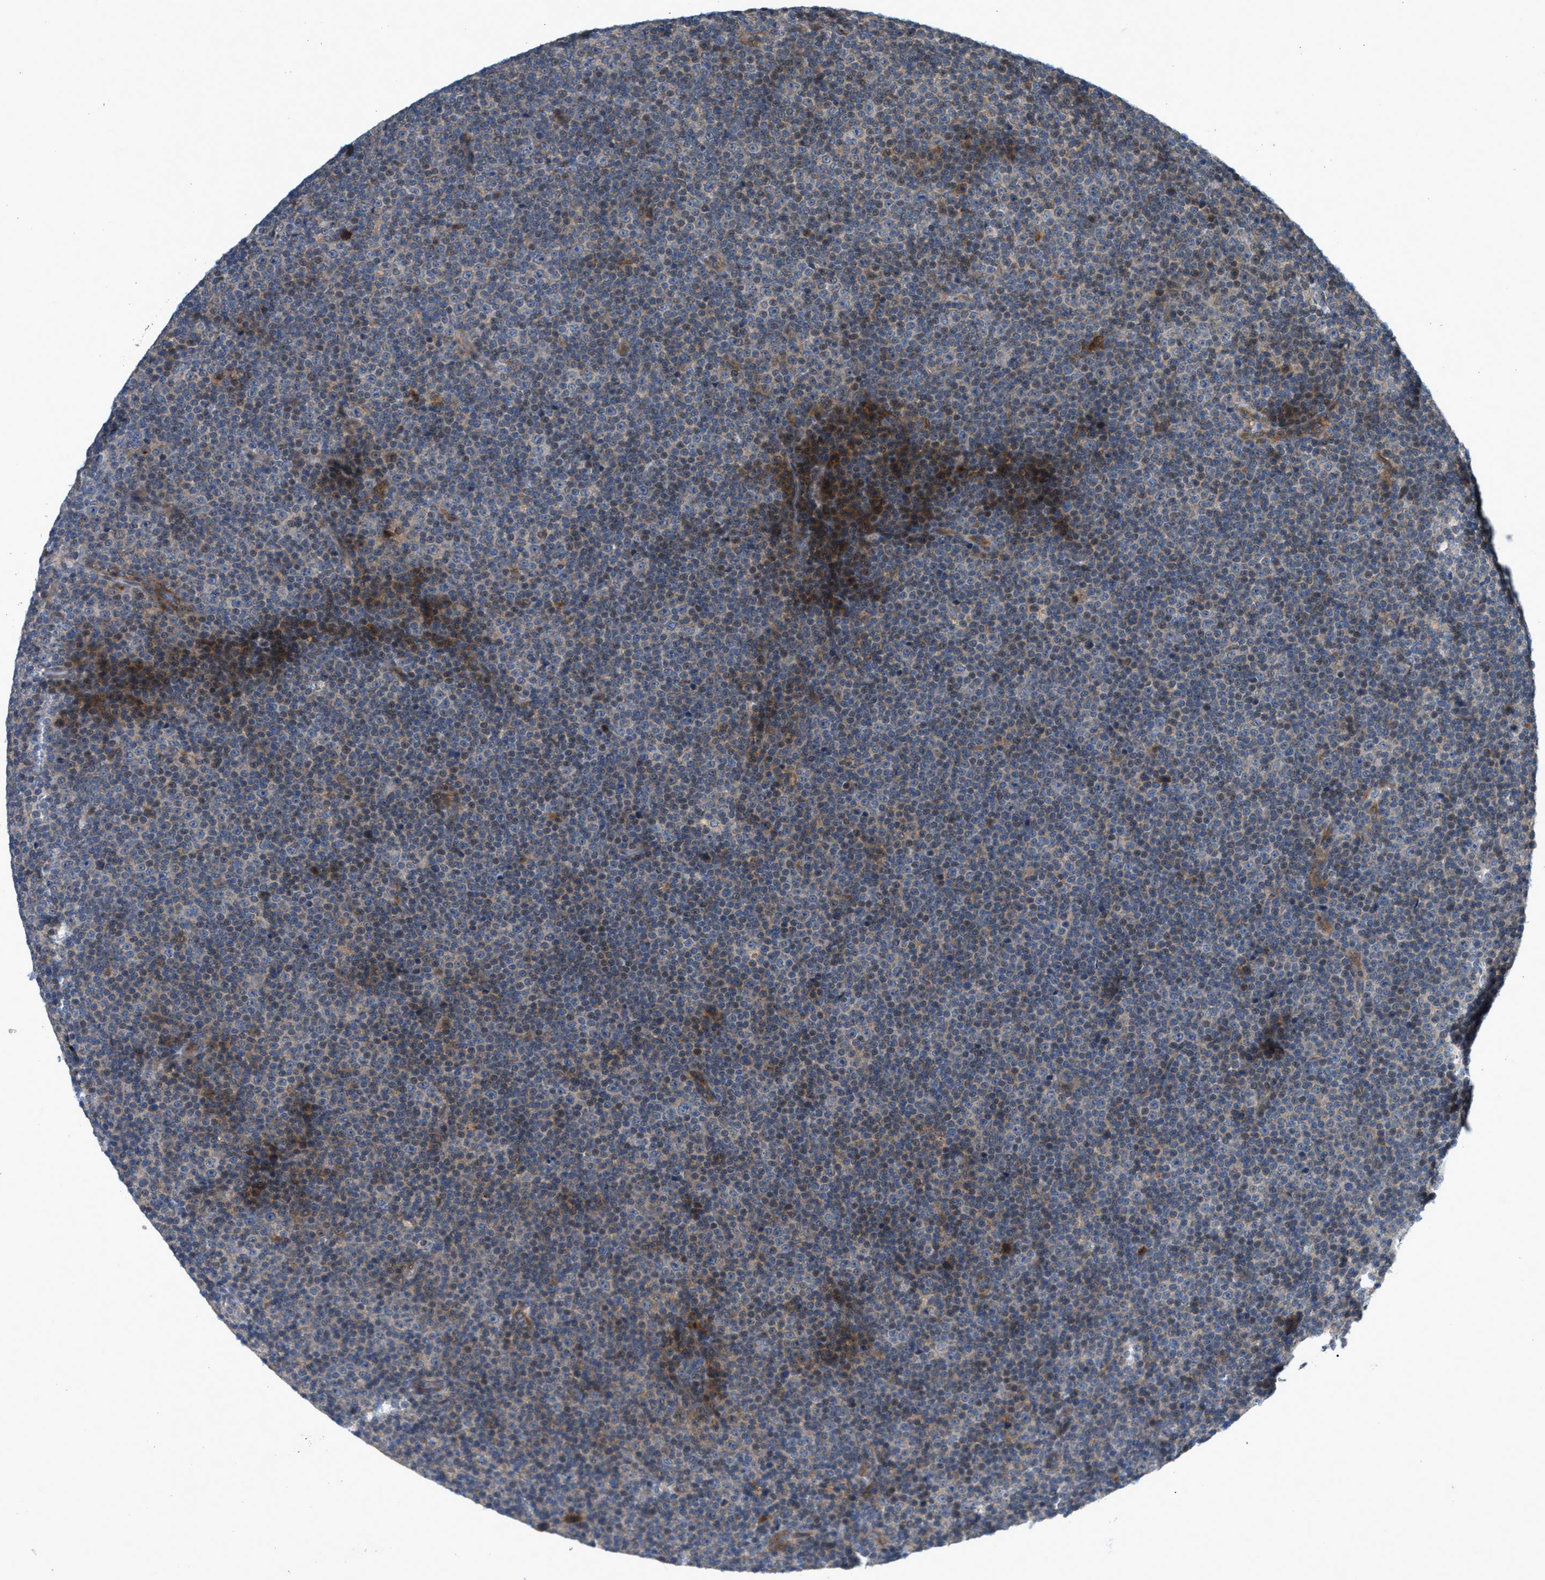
{"staining": {"intensity": "moderate", "quantity": "<25%", "location": "cytoplasmic/membranous"}, "tissue": "lymphoma", "cell_type": "Tumor cells", "image_type": "cancer", "snomed": [{"axis": "morphology", "description": "Malignant lymphoma, non-Hodgkin's type, Low grade"}, {"axis": "topography", "description": "Lymph node"}], "caption": "There is low levels of moderate cytoplasmic/membranous expression in tumor cells of low-grade malignant lymphoma, non-Hodgkin's type, as demonstrated by immunohistochemical staining (brown color).", "gene": "CYB5D1", "patient": {"sex": "female", "age": 67}}